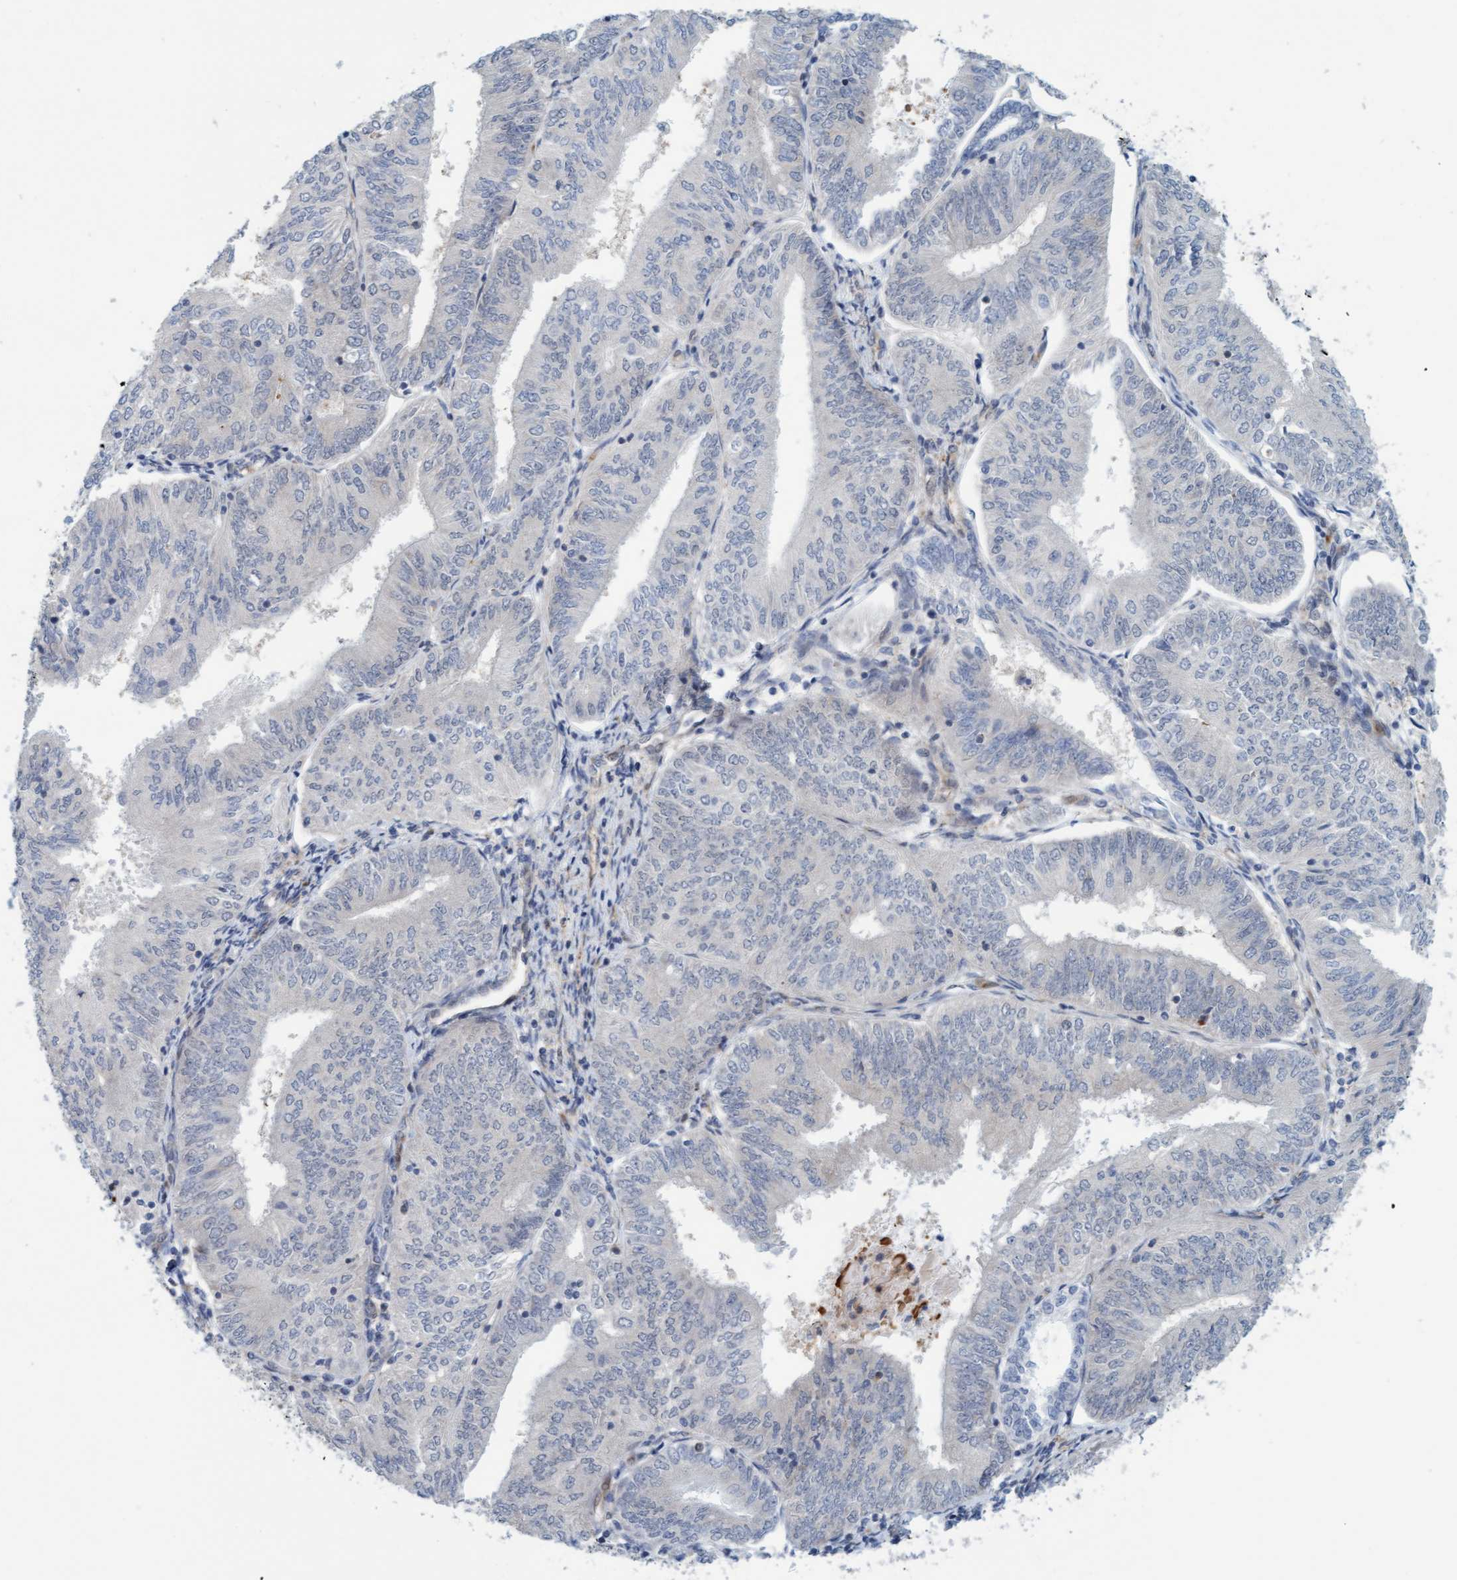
{"staining": {"intensity": "negative", "quantity": "none", "location": "none"}, "tissue": "endometrial cancer", "cell_type": "Tumor cells", "image_type": "cancer", "snomed": [{"axis": "morphology", "description": "Adenocarcinoma, NOS"}, {"axis": "topography", "description": "Endometrium"}], "caption": "There is no significant positivity in tumor cells of endometrial cancer. (DAB (3,3'-diaminobenzidine) immunohistochemistry (IHC) with hematoxylin counter stain).", "gene": "EIF4EBP1", "patient": {"sex": "female", "age": 58}}